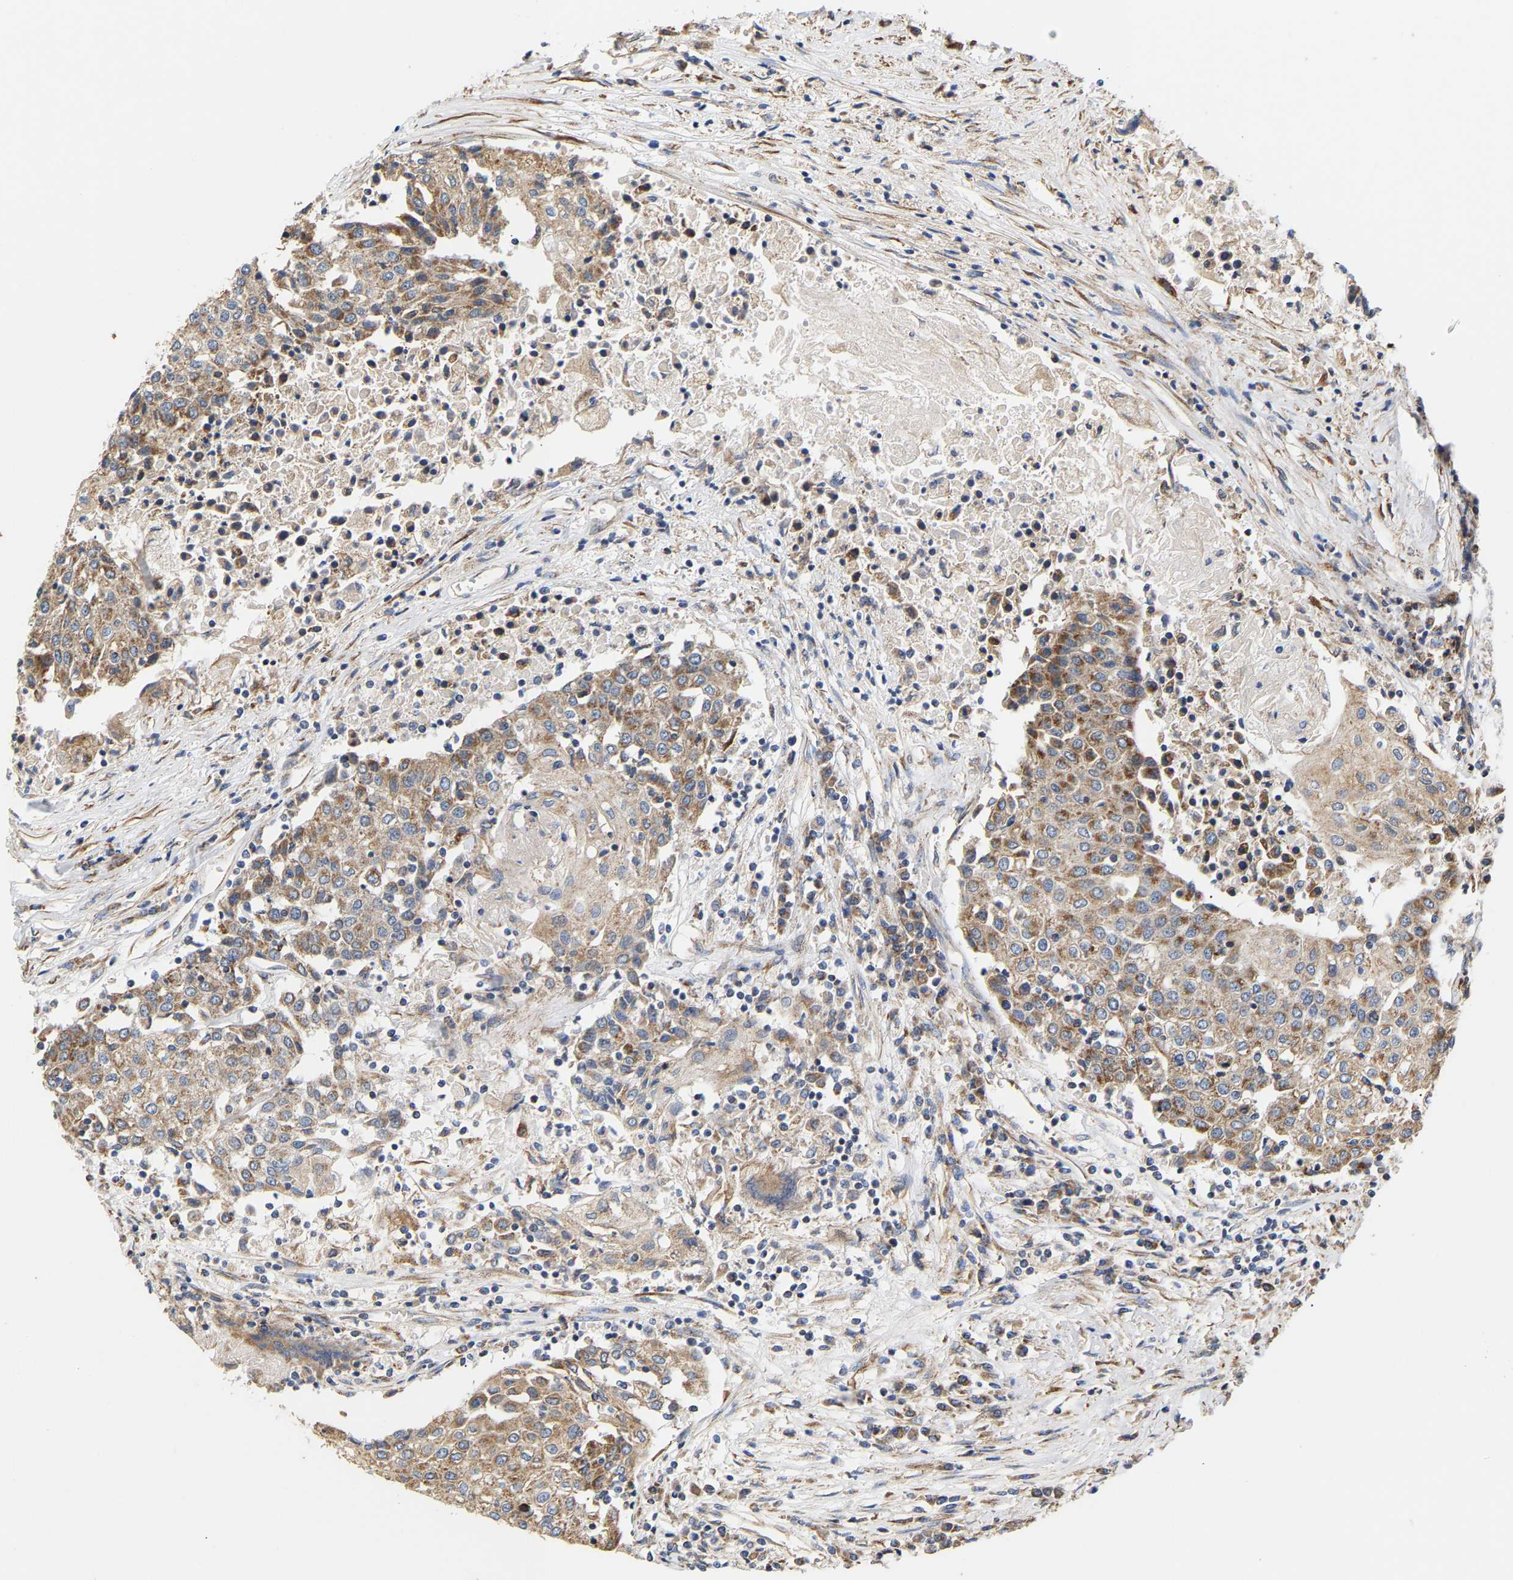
{"staining": {"intensity": "moderate", "quantity": ">75%", "location": "cytoplasmic/membranous"}, "tissue": "urothelial cancer", "cell_type": "Tumor cells", "image_type": "cancer", "snomed": [{"axis": "morphology", "description": "Urothelial carcinoma, High grade"}, {"axis": "topography", "description": "Urinary bladder"}], "caption": "Protein expression analysis of human urothelial carcinoma (high-grade) reveals moderate cytoplasmic/membranous positivity in approximately >75% of tumor cells.", "gene": "TMEM168", "patient": {"sex": "female", "age": 85}}